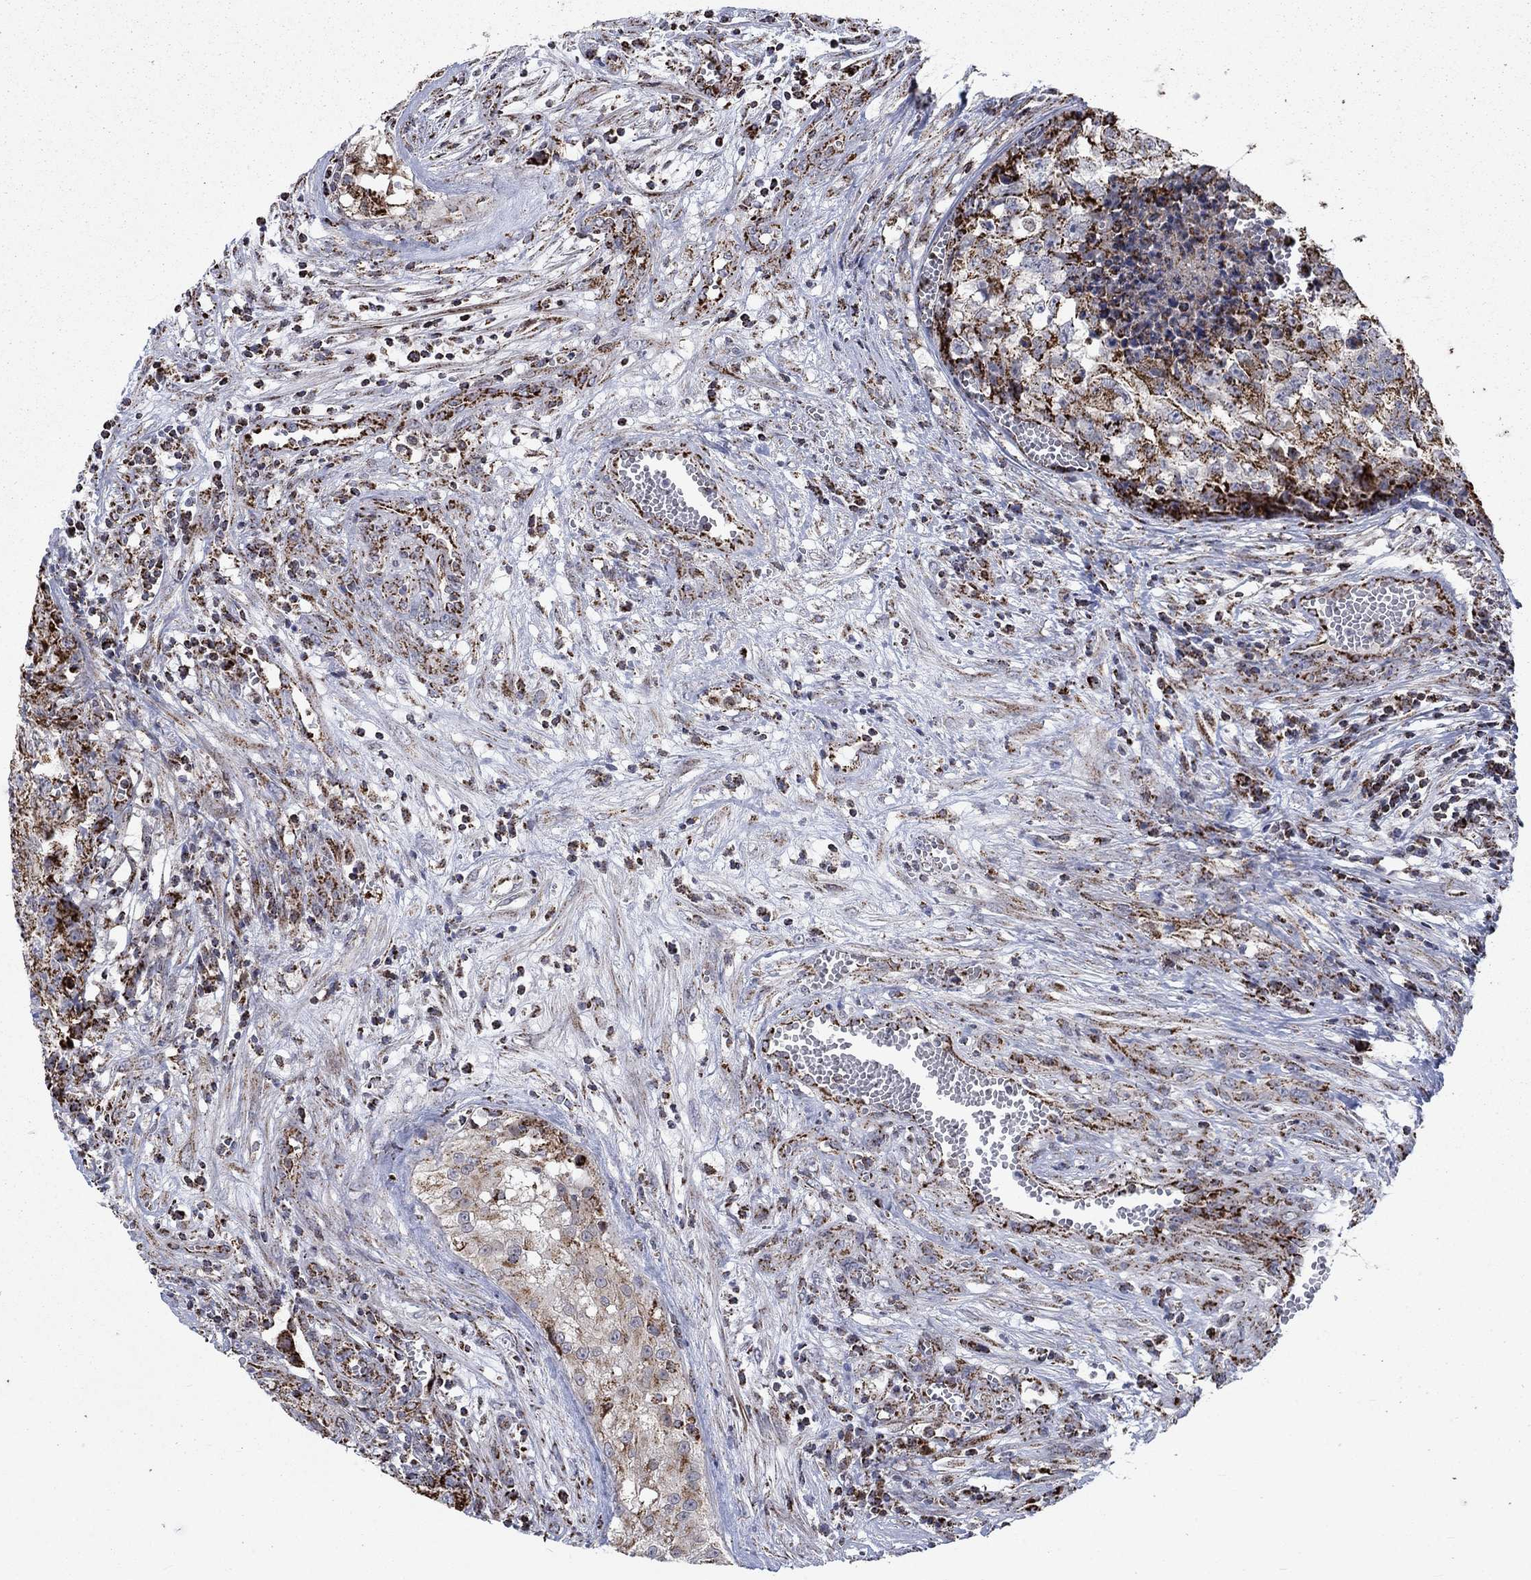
{"staining": {"intensity": "strong", "quantity": ">75%", "location": "cytoplasmic/membranous"}, "tissue": "testis cancer", "cell_type": "Tumor cells", "image_type": "cancer", "snomed": [{"axis": "morphology", "description": "Seminoma, NOS"}, {"axis": "morphology", "description": "Carcinoma, Embryonal, NOS"}, {"axis": "topography", "description": "Testis"}], "caption": "The image exhibits a brown stain indicating the presence of a protein in the cytoplasmic/membranous of tumor cells in embryonal carcinoma (testis).", "gene": "MOAP1", "patient": {"sex": "male", "age": 22}}